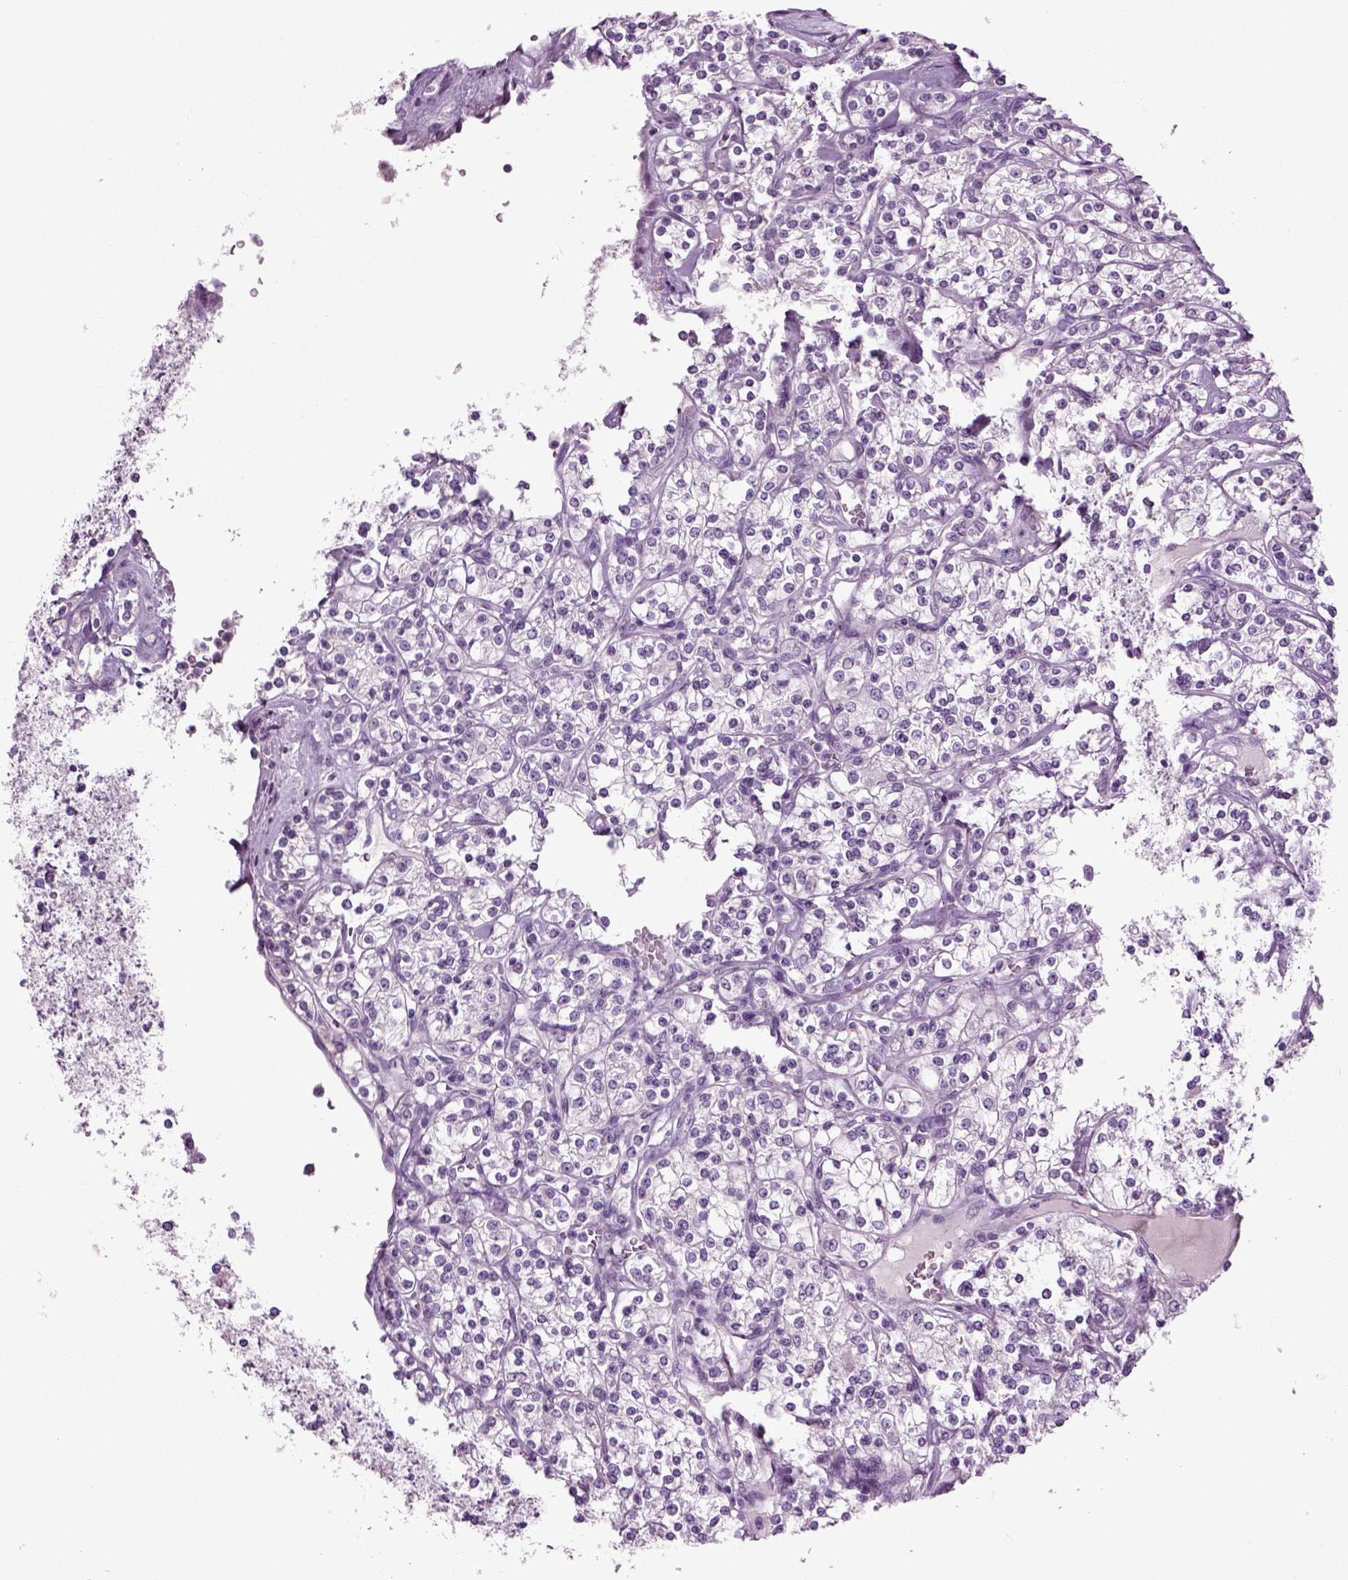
{"staining": {"intensity": "negative", "quantity": "none", "location": "none"}, "tissue": "renal cancer", "cell_type": "Tumor cells", "image_type": "cancer", "snomed": [{"axis": "morphology", "description": "Adenocarcinoma, NOS"}, {"axis": "topography", "description": "Kidney"}], "caption": "The image reveals no significant staining in tumor cells of adenocarcinoma (renal).", "gene": "SLC17A6", "patient": {"sex": "male", "age": 77}}